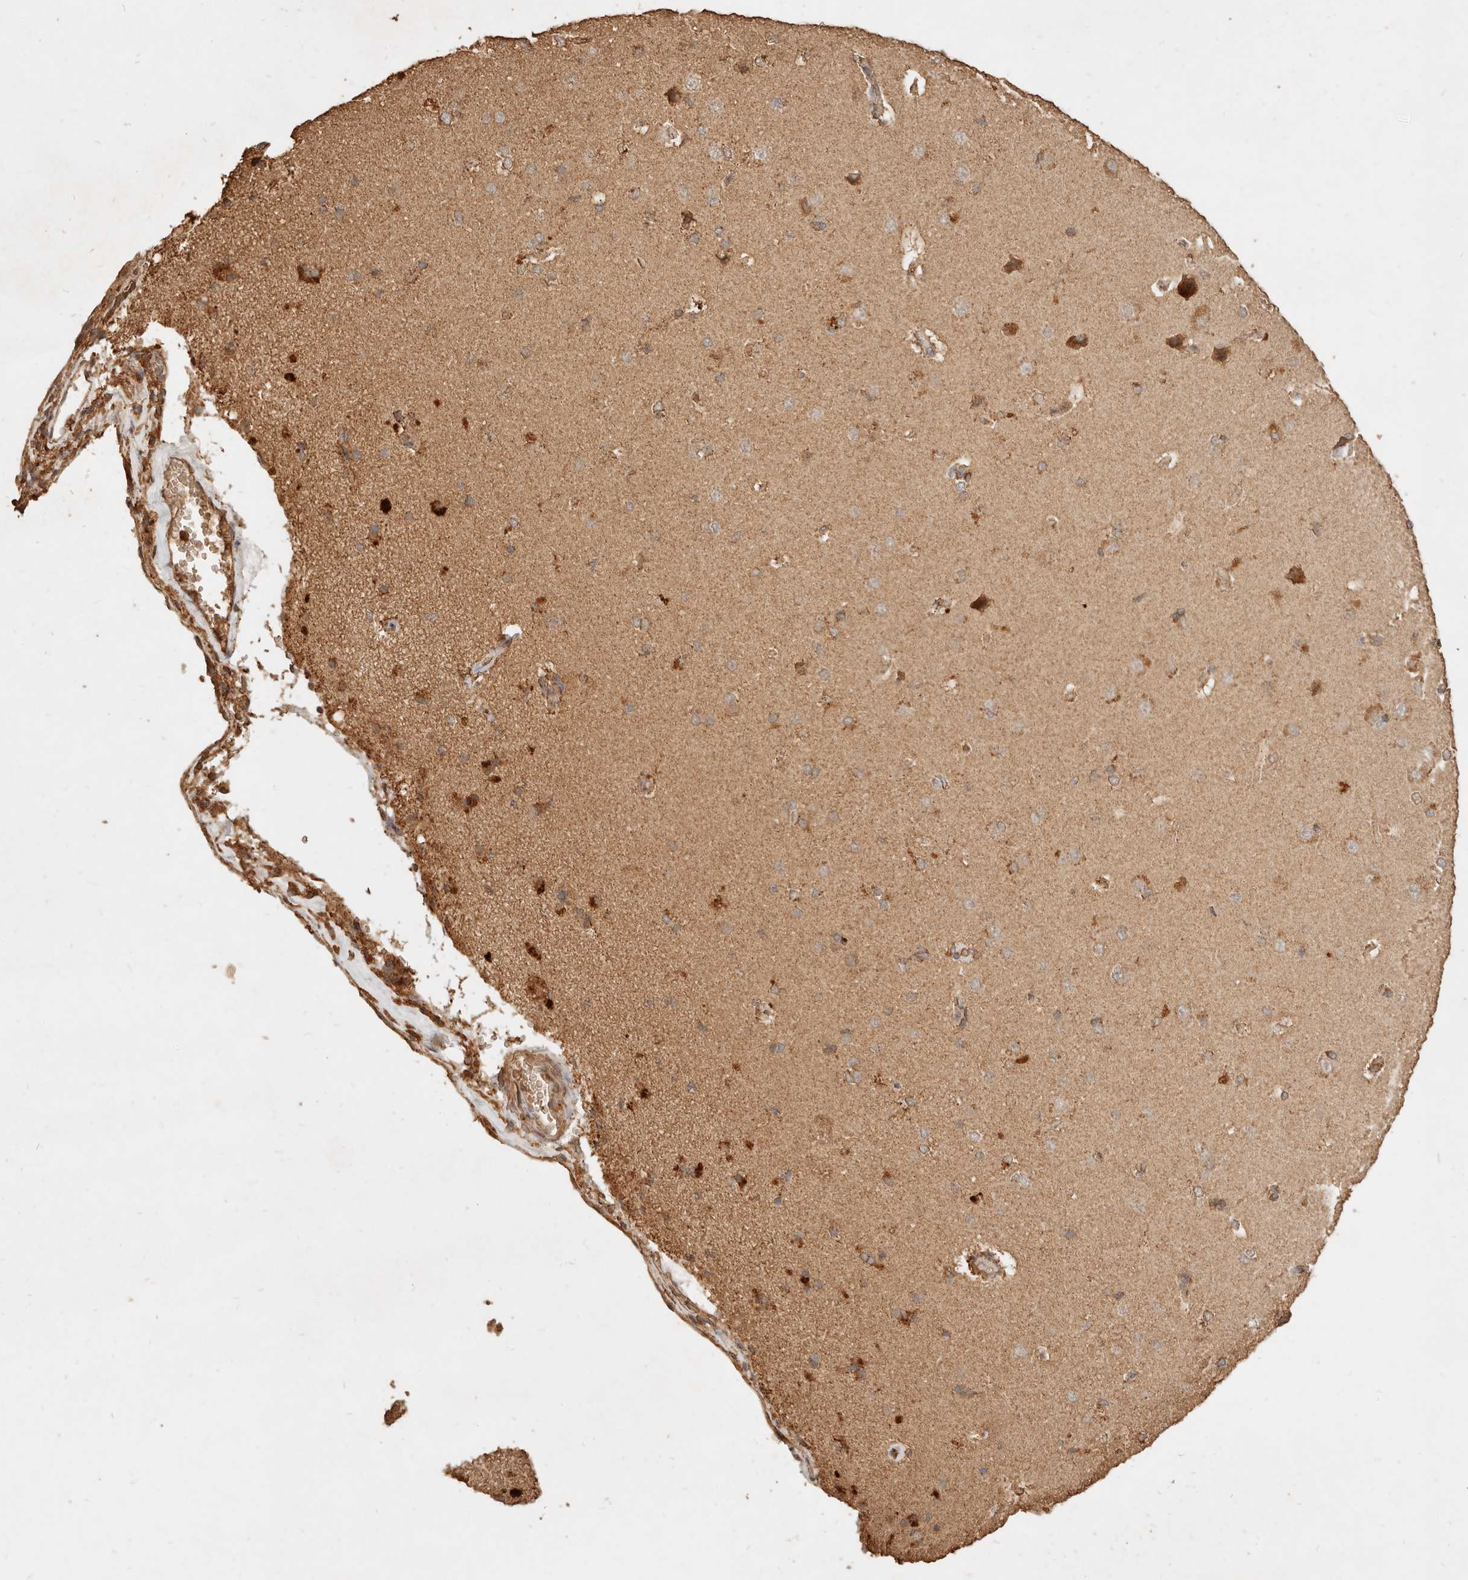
{"staining": {"intensity": "weak", "quantity": "25%-75%", "location": "cytoplasmic/membranous"}, "tissue": "cerebral cortex", "cell_type": "Endothelial cells", "image_type": "normal", "snomed": [{"axis": "morphology", "description": "Normal tissue, NOS"}, {"axis": "topography", "description": "Cerebral cortex"}], "caption": "Approximately 25%-75% of endothelial cells in normal human cerebral cortex reveal weak cytoplasmic/membranous protein expression as visualized by brown immunohistochemical staining.", "gene": "FAM180B", "patient": {"sex": "male", "age": 62}}